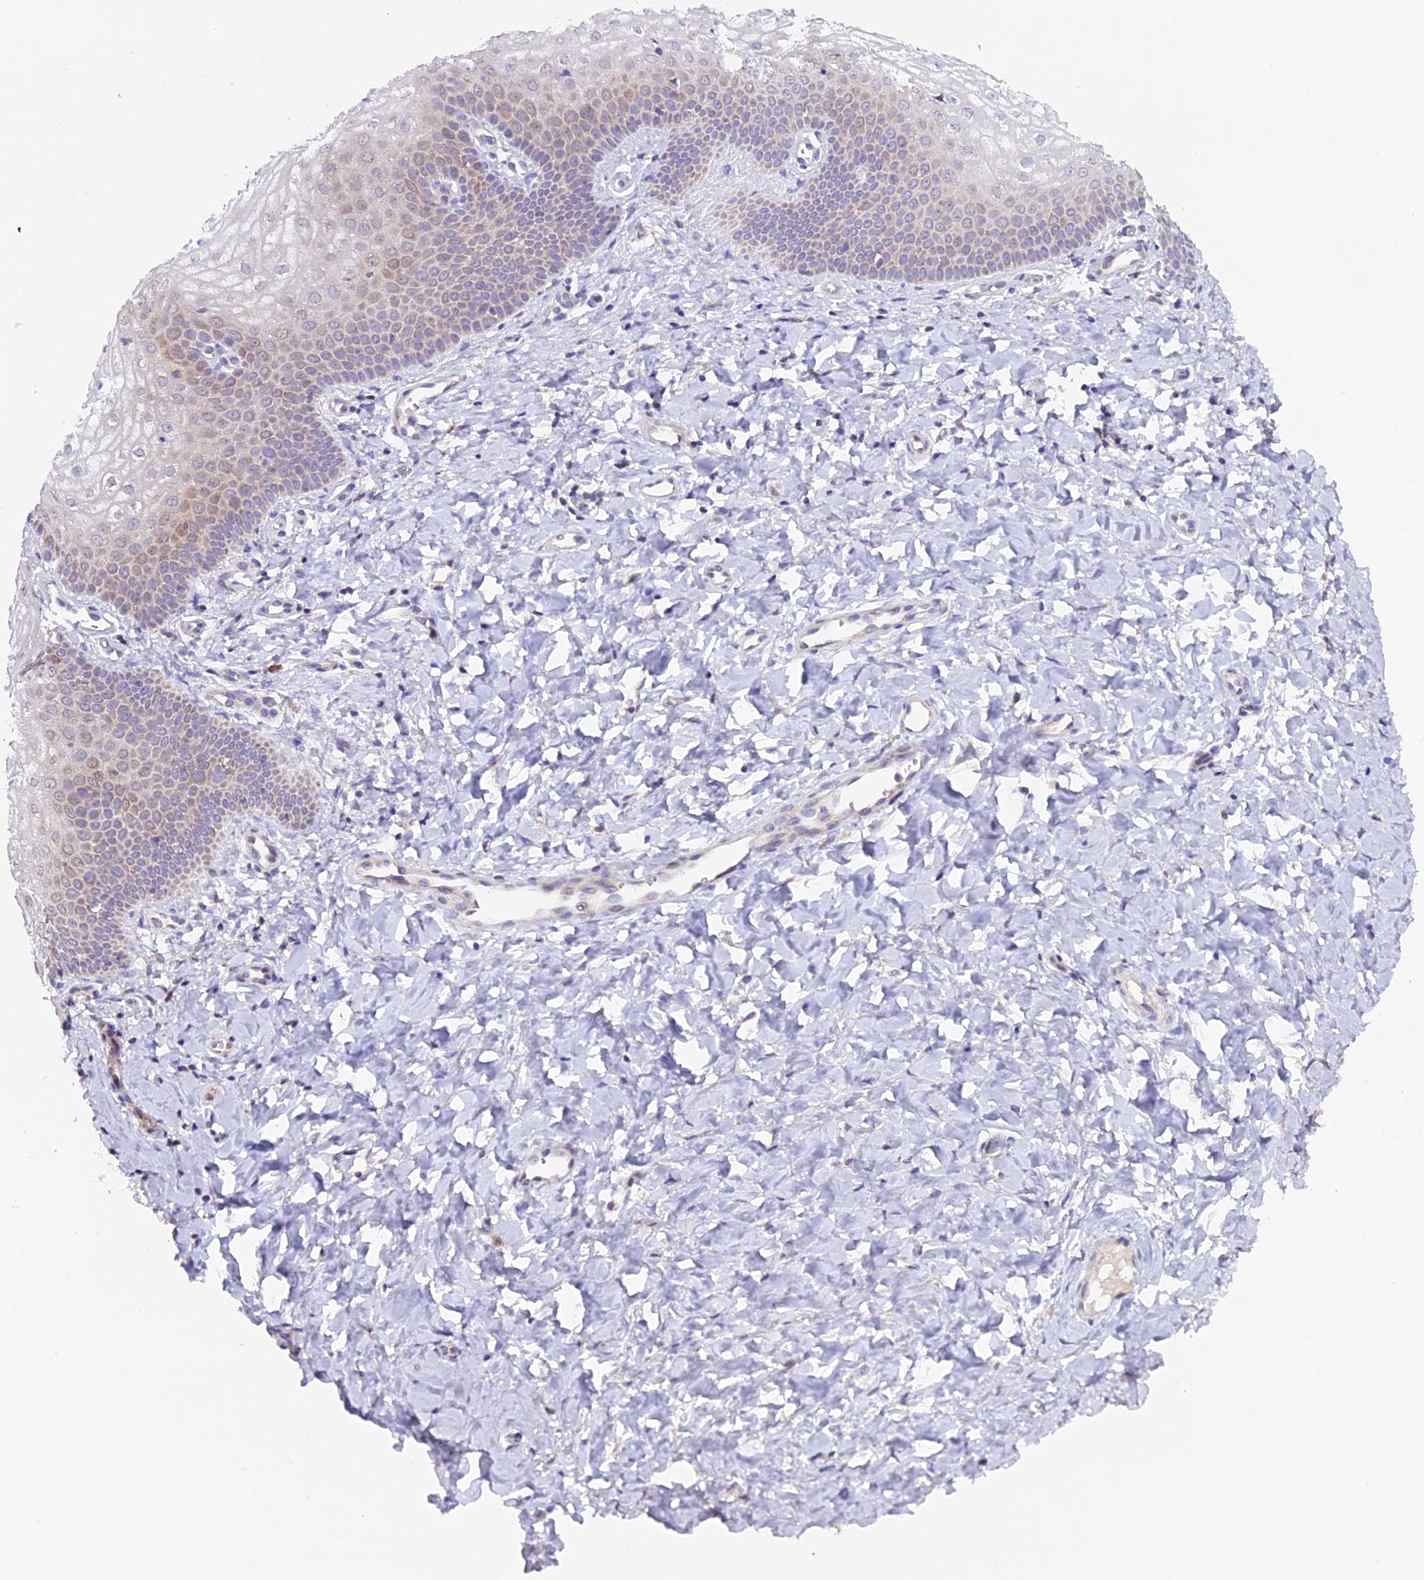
{"staining": {"intensity": "weak", "quantity": "<25%", "location": "cytoplasmic/membranous"}, "tissue": "vagina", "cell_type": "Squamous epithelial cells", "image_type": "normal", "snomed": [{"axis": "morphology", "description": "Normal tissue, NOS"}, {"axis": "topography", "description": "Vagina"}], "caption": "Immunohistochemical staining of unremarkable human vagina shows no significant positivity in squamous epithelial cells. Brightfield microscopy of IHC stained with DAB (3,3'-diaminobenzidine) (brown) and hematoxylin (blue), captured at high magnification.", "gene": "DDX28", "patient": {"sex": "female", "age": 68}}